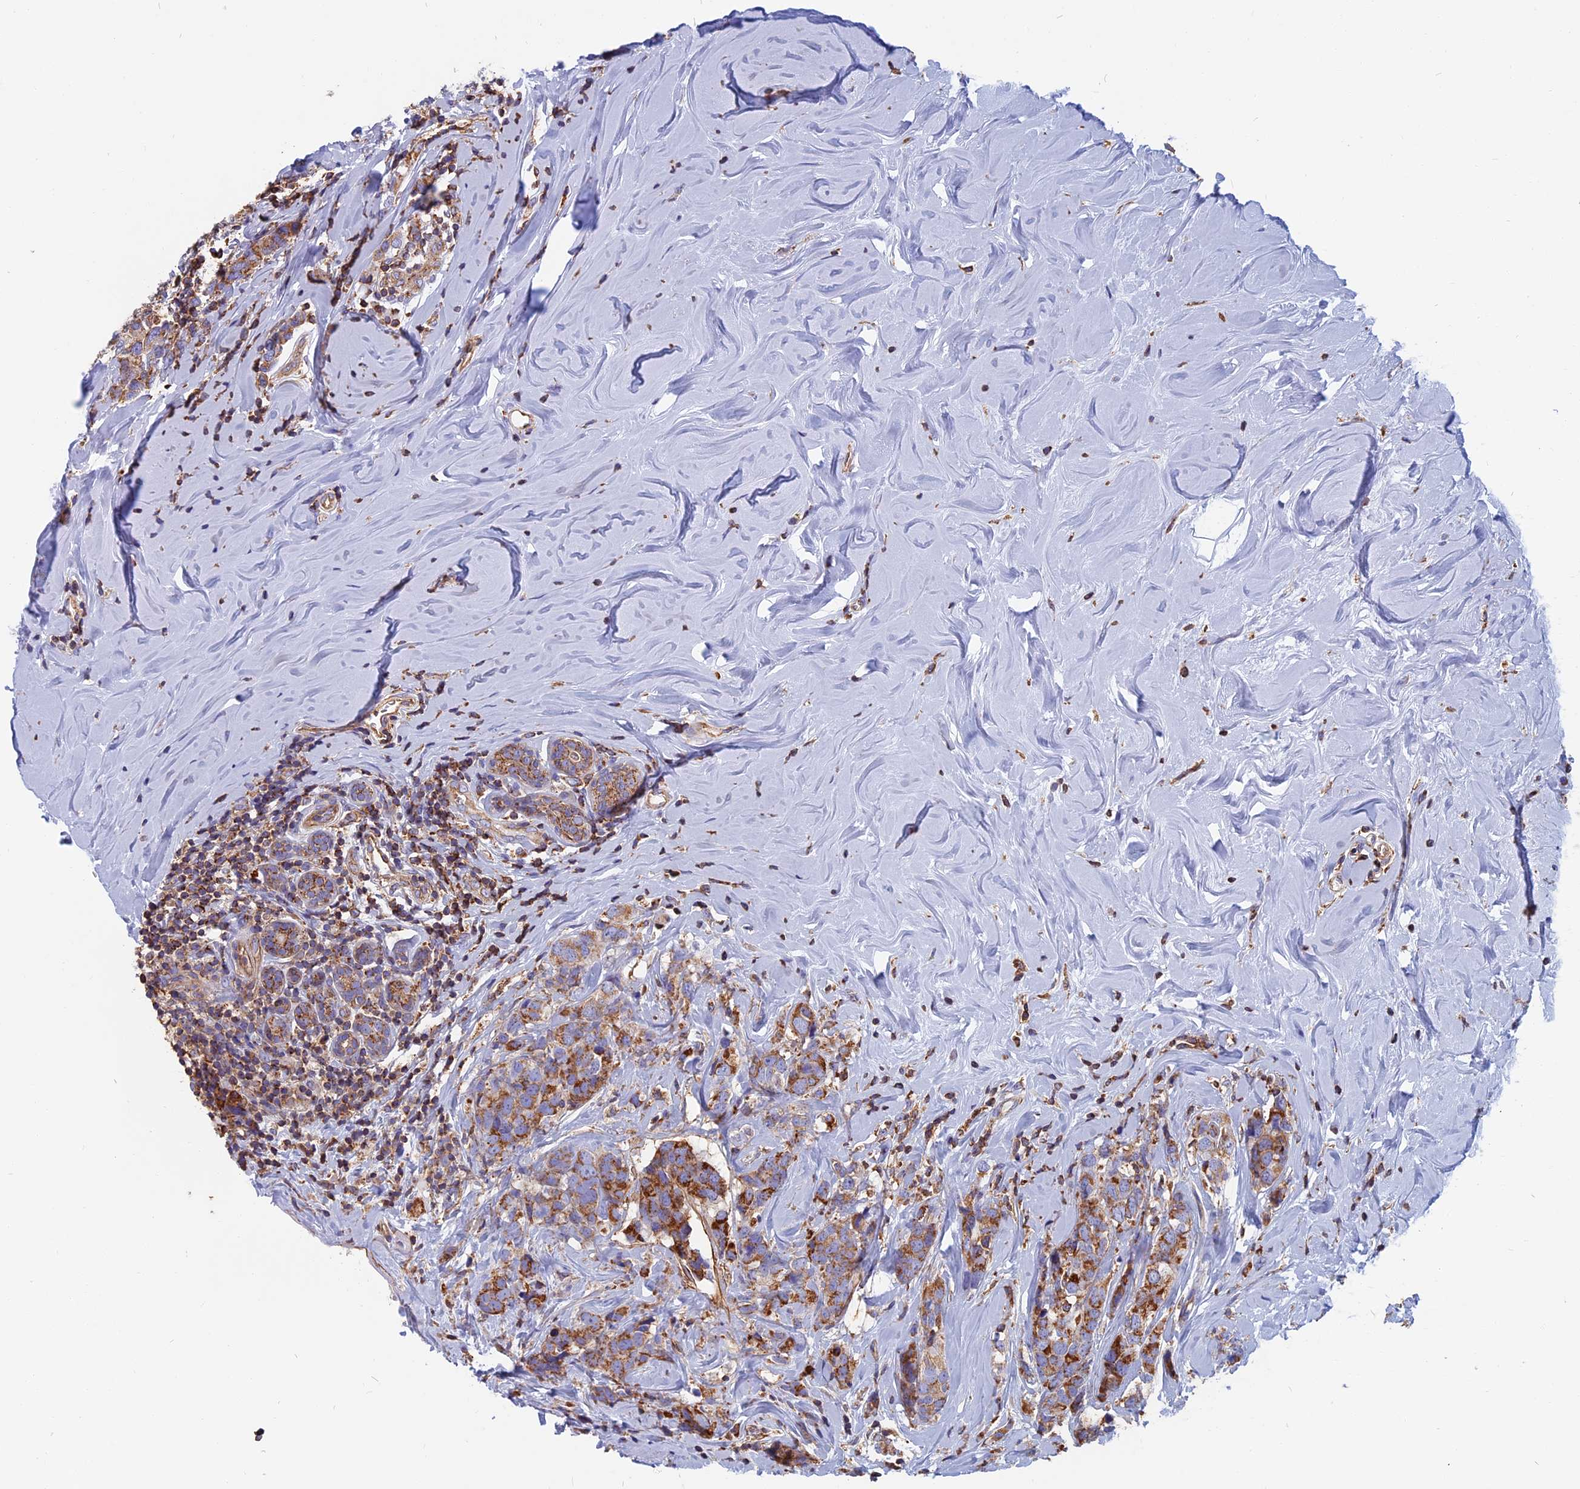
{"staining": {"intensity": "moderate", "quantity": ">75%", "location": "cytoplasmic/membranous"}, "tissue": "breast cancer", "cell_type": "Tumor cells", "image_type": "cancer", "snomed": [{"axis": "morphology", "description": "Lobular carcinoma"}, {"axis": "topography", "description": "Breast"}], "caption": "A high-resolution micrograph shows IHC staining of lobular carcinoma (breast), which demonstrates moderate cytoplasmic/membranous expression in approximately >75% of tumor cells.", "gene": "HSD17B8", "patient": {"sex": "female", "age": 59}}